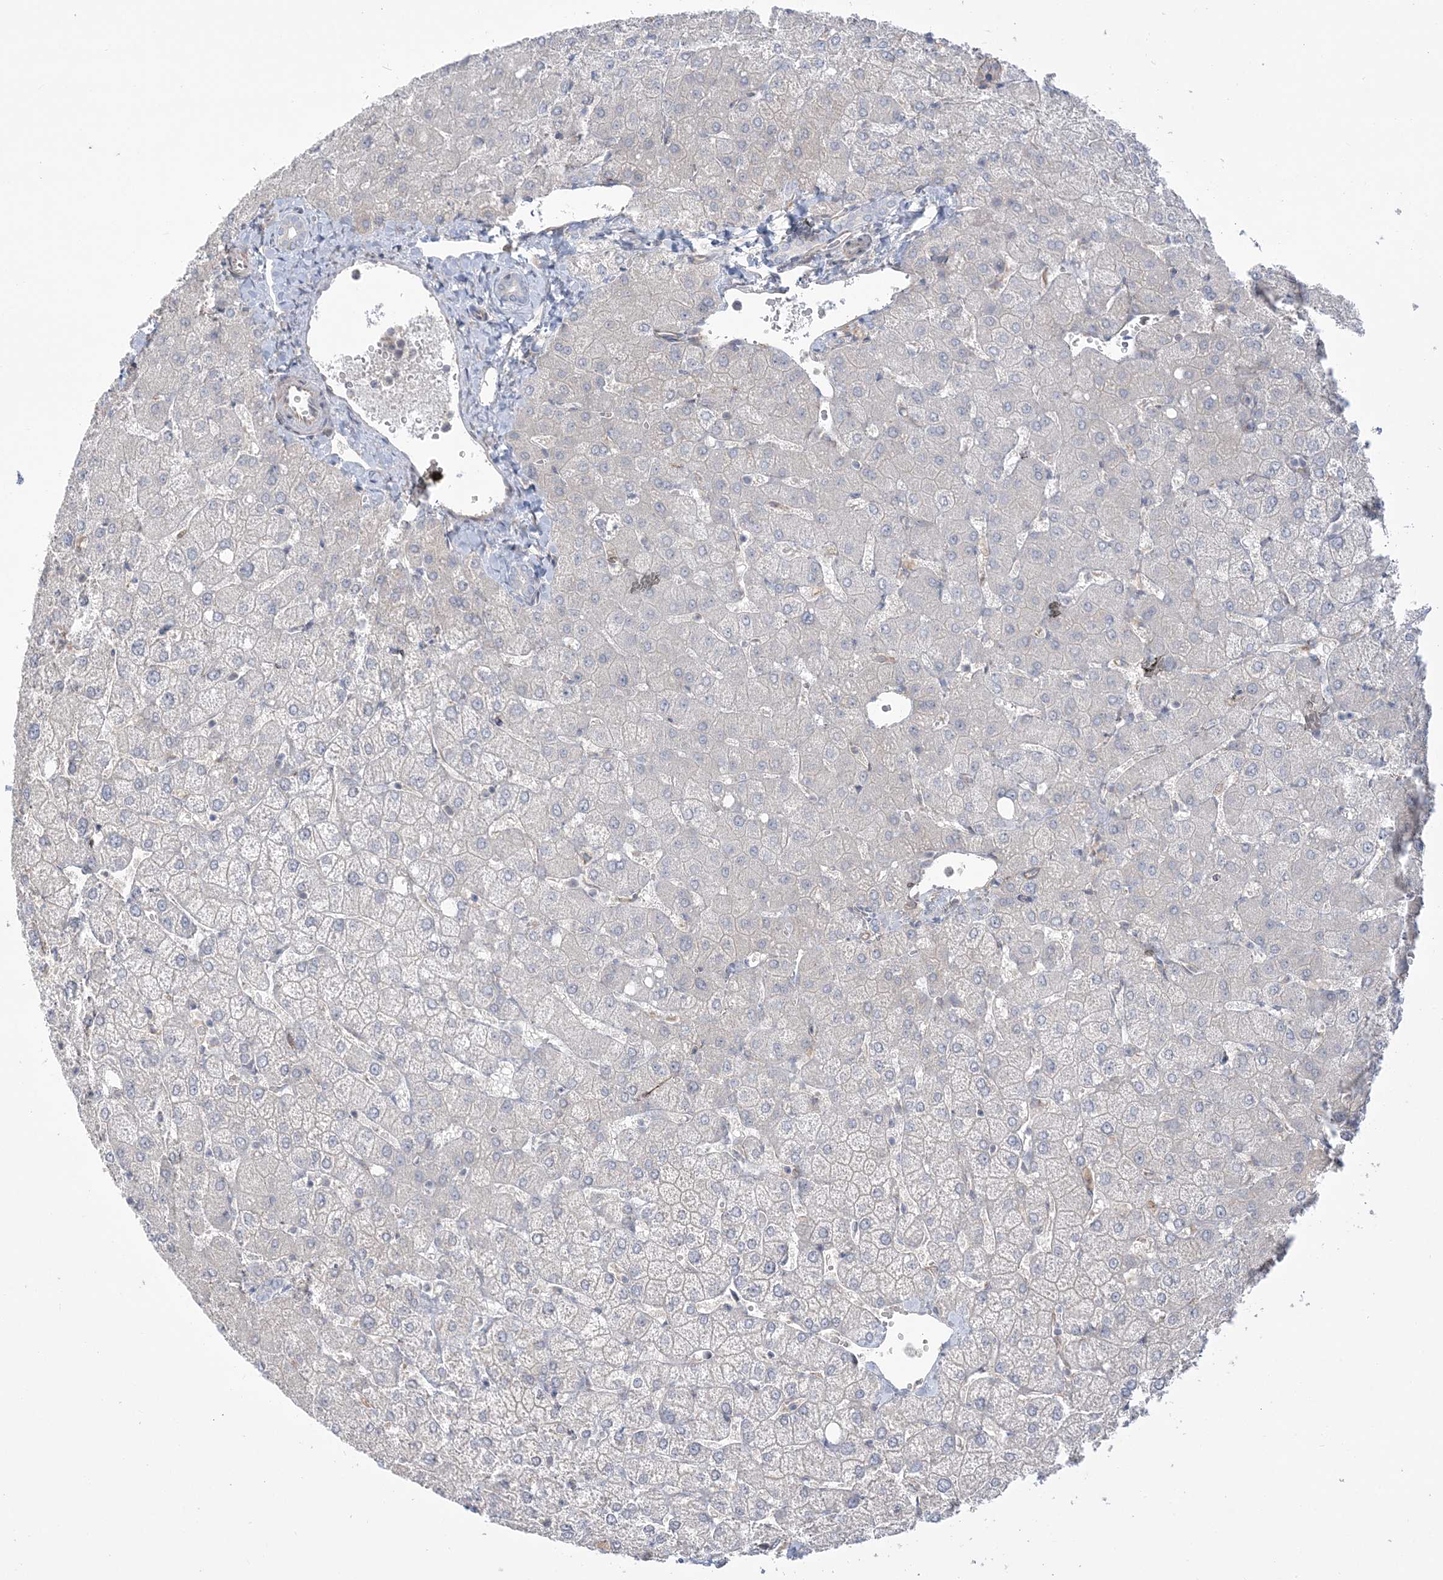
{"staining": {"intensity": "negative", "quantity": "none", "location": "none"}, "tissue": "liver", "cell_type": "Cholangiocytes", "image_type": "normal", "snomed": [{"axis": "morphology", "description": "Normal tissue, NOS"}, {"axis": "topography", "description": "Liver"}], "caption": "Immunohistochemistry micrograph of benign liver stained for a protein (brown), which reveals no expression in cholangiocytes. (DAB (3,3'-diaminobenzidine) immunohistochemistry visualized using brightfield microscopy, high magnification).", "gene": "ZNF821", "patient": {"sex": "female", "age": 54}}